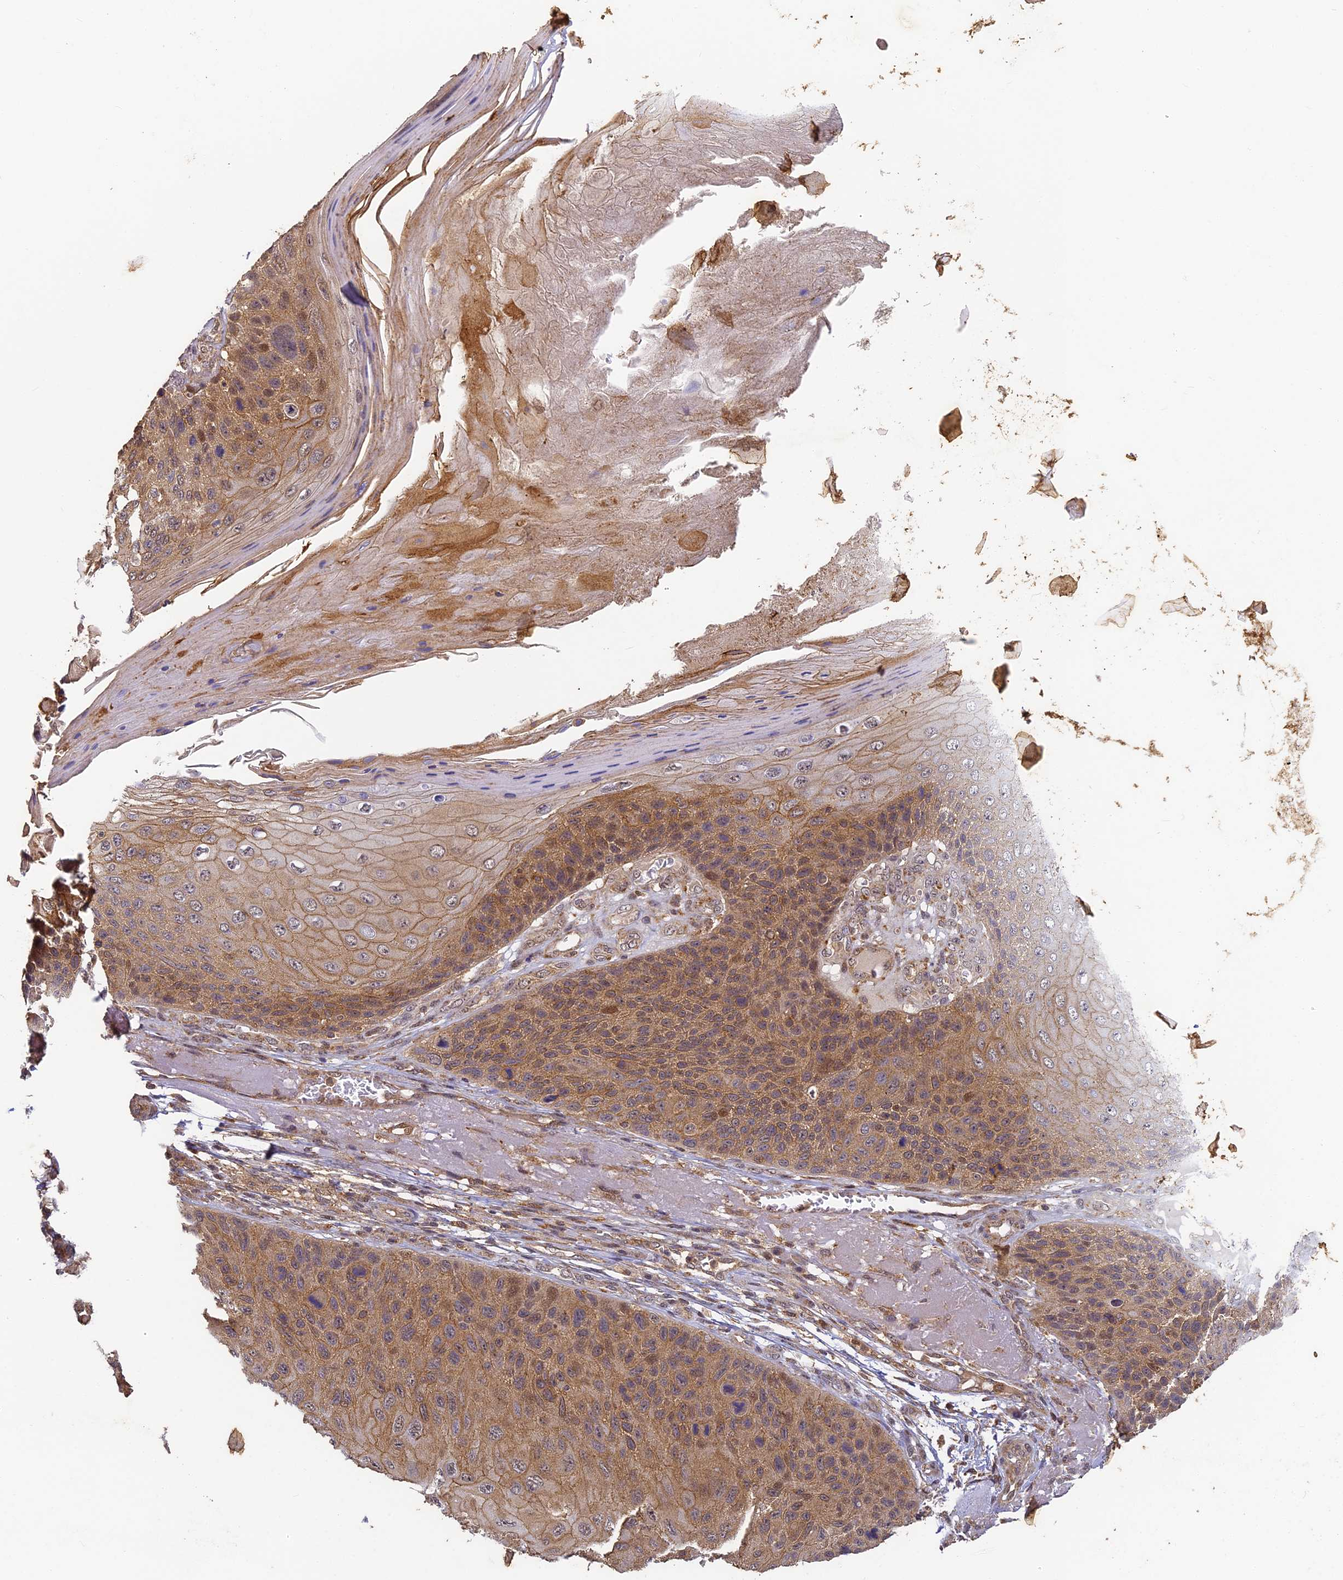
{"staining": {"intensity": "moderate", "quantity": ">75%", "location": "cytoplasmic/membranous"}, "tissue": "skin cancer", "cell_type": "Tumor cells", "image_type": "cancer", "snomed": [{"axis": "morphology", "description": "Squamous cell carcinoma, NOS"}, {"axis": "topography", "description": "Skin"}], "caption": "Squamous cell carcinoma (skin) was stained to show a protein in brown. There is medium levels of moderate cytoplasmic/membranous positivity in about >75% of tumor cells.", "gene": "ZNF443", "patient": {"sex": "female", "age": 88}}